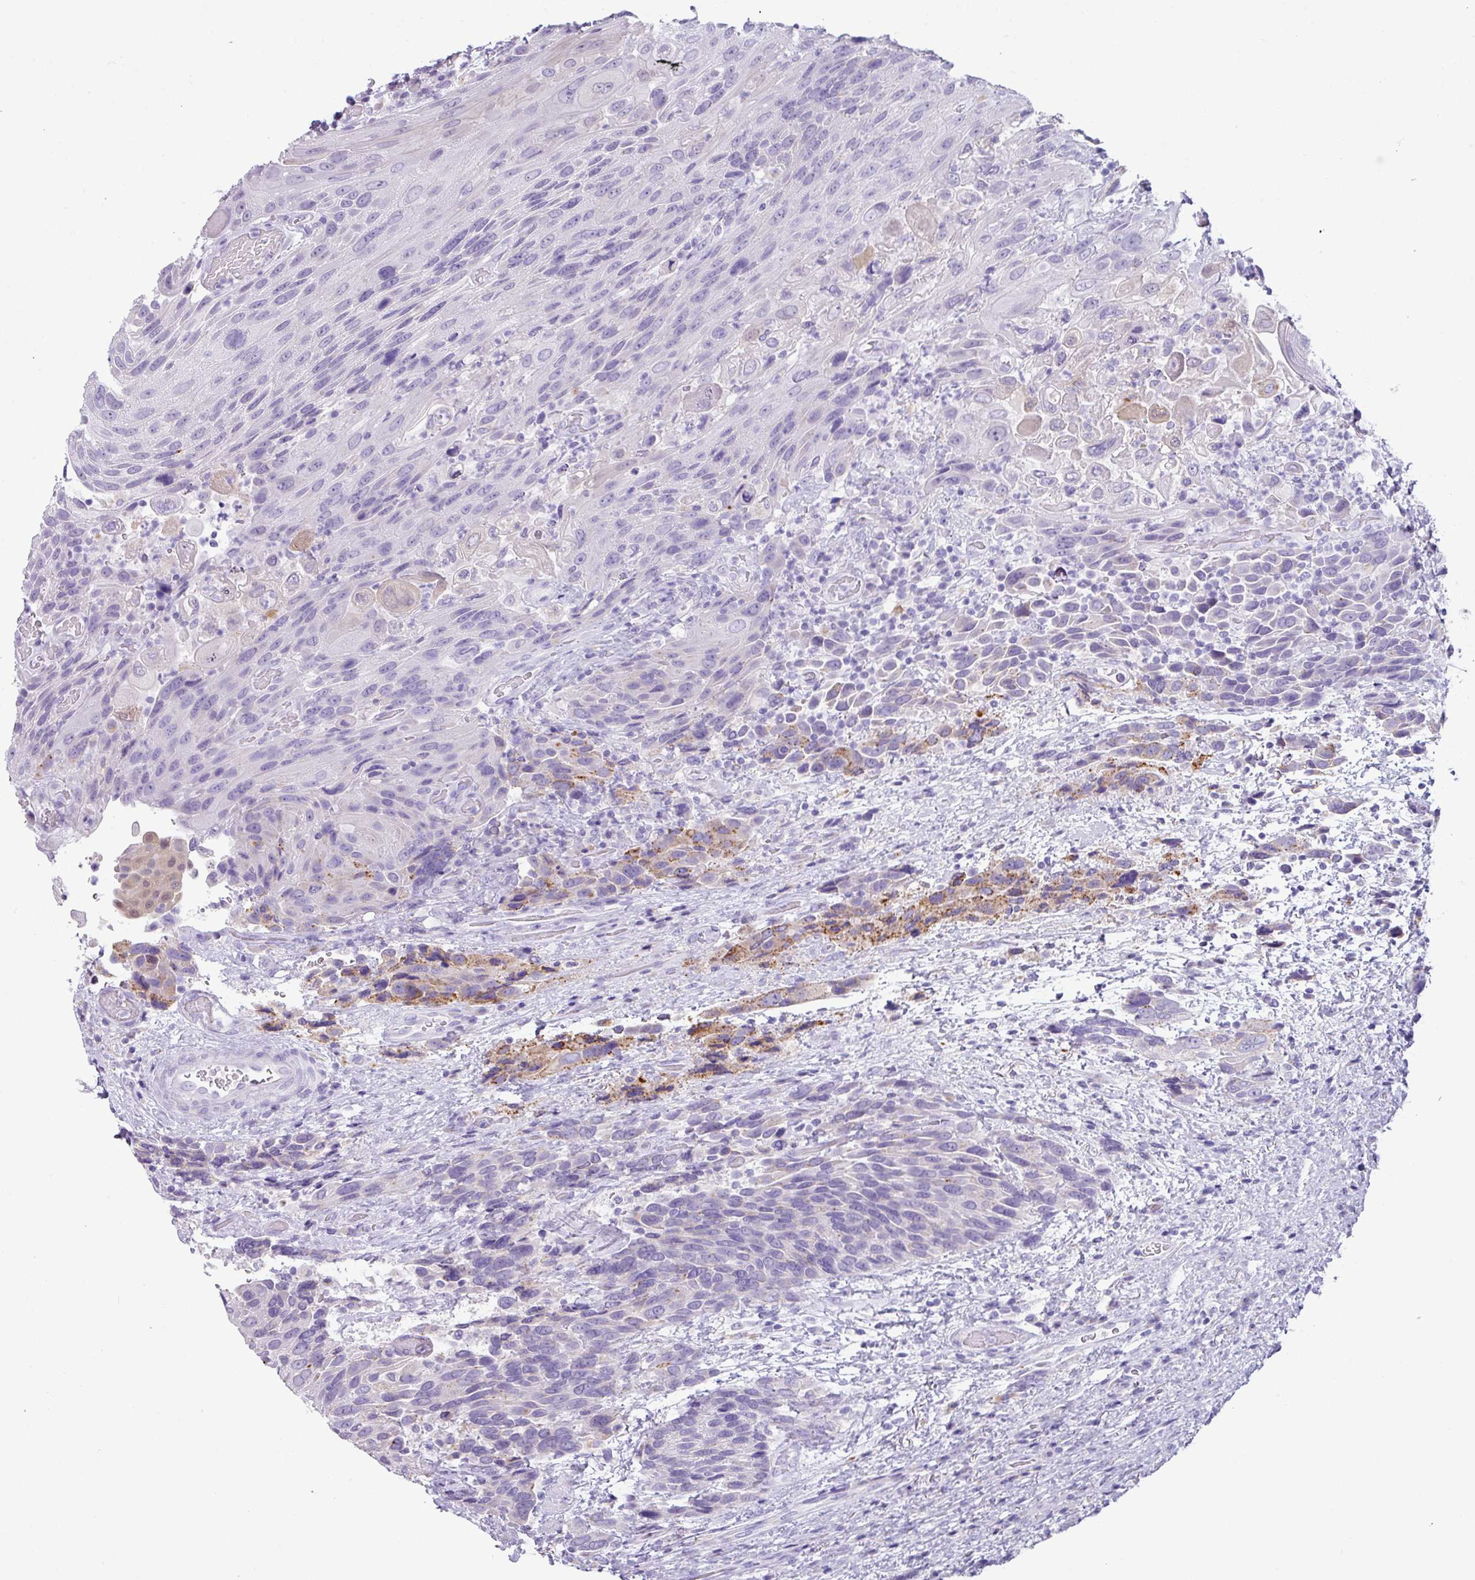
{"staining": {"intensity": "moderate", "quantity": "<25%", "location": "cytoplasmic/membranous"}, "tissue": "urothelial cancer", "cell_type": "Tumor cells", "image_type": "cancer", "snomed": [{"axis": "morphology", "description": "Urothelial carcinoma, High grade"}, {"axis": "topography", "description": "Urinary bladder"}], "caption": "Brown immunohistochemical staining in urothelial cancer reveals moderate cytoplasmic/membranous positivity in about <25% of tumor cells. Using DAB (3,3'-diaminobenzidine) (brown) and hematoxylin (blue) stains, captured at high magnification using brightfield microscopy.", "gene": "NCCRP1", "patient": {"sex": "female", "age": 70}}